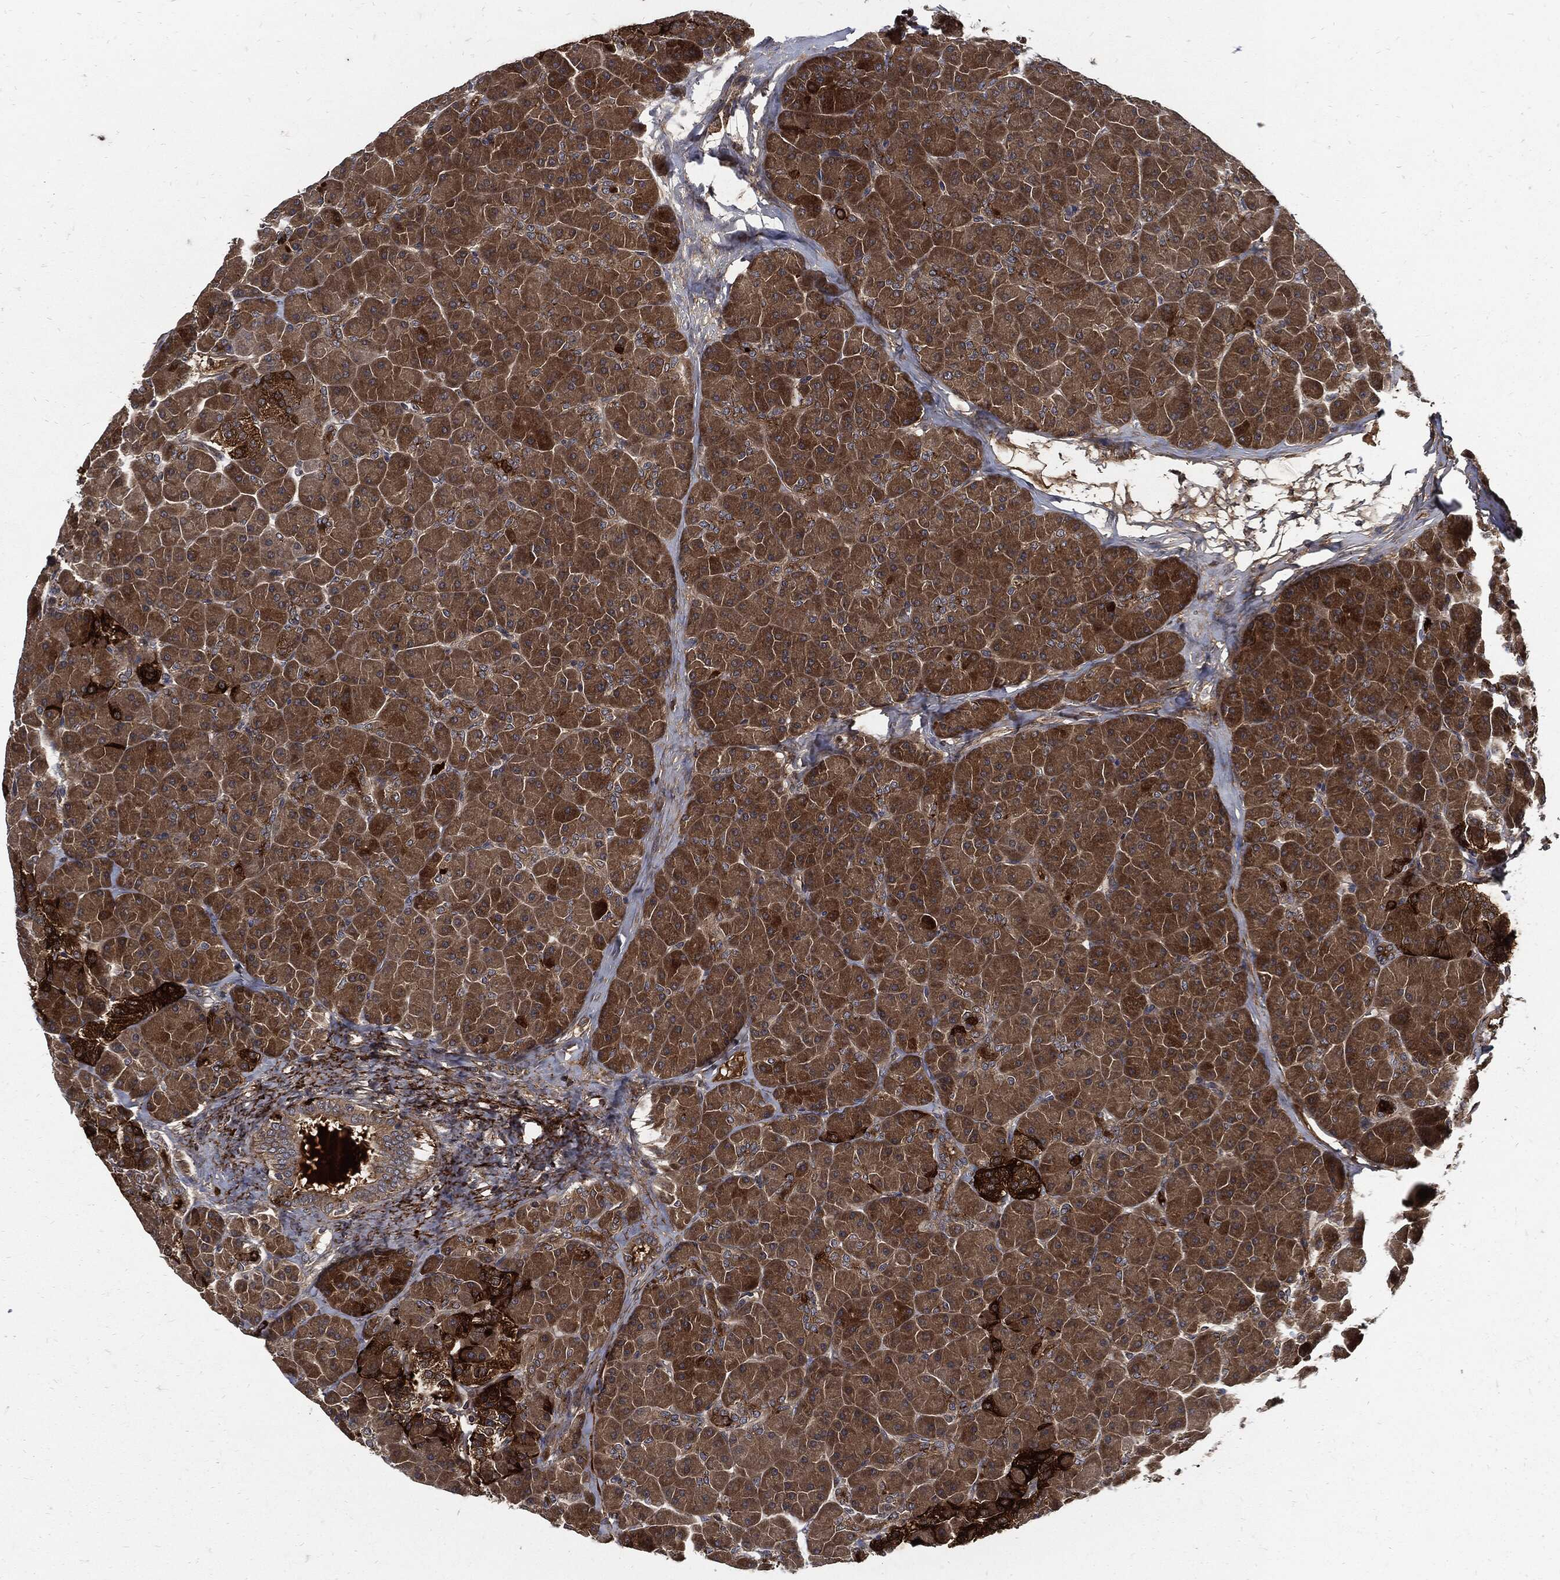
{"staining": {"intensity": "strong", "quantity": ">75%", "location": "cytoplasmic/membranous"}, "tissue": "pancreas", "cell_type": "Exocrine glandular cells", "image_type": "normal", "snomed": [{"axis": "morphology", "description": "Normal tissue, NOS"}, {"axis": "topography", "description": "Pancreas"}], "caption": "Brown immunohistochemical staining in normal human pancreas reveals strong cytoplasmic/membranous staining in approximately >75% of exocrine glandular cells.", "gene": "CLU", "patient": {"sex": "female", "age": 44}}